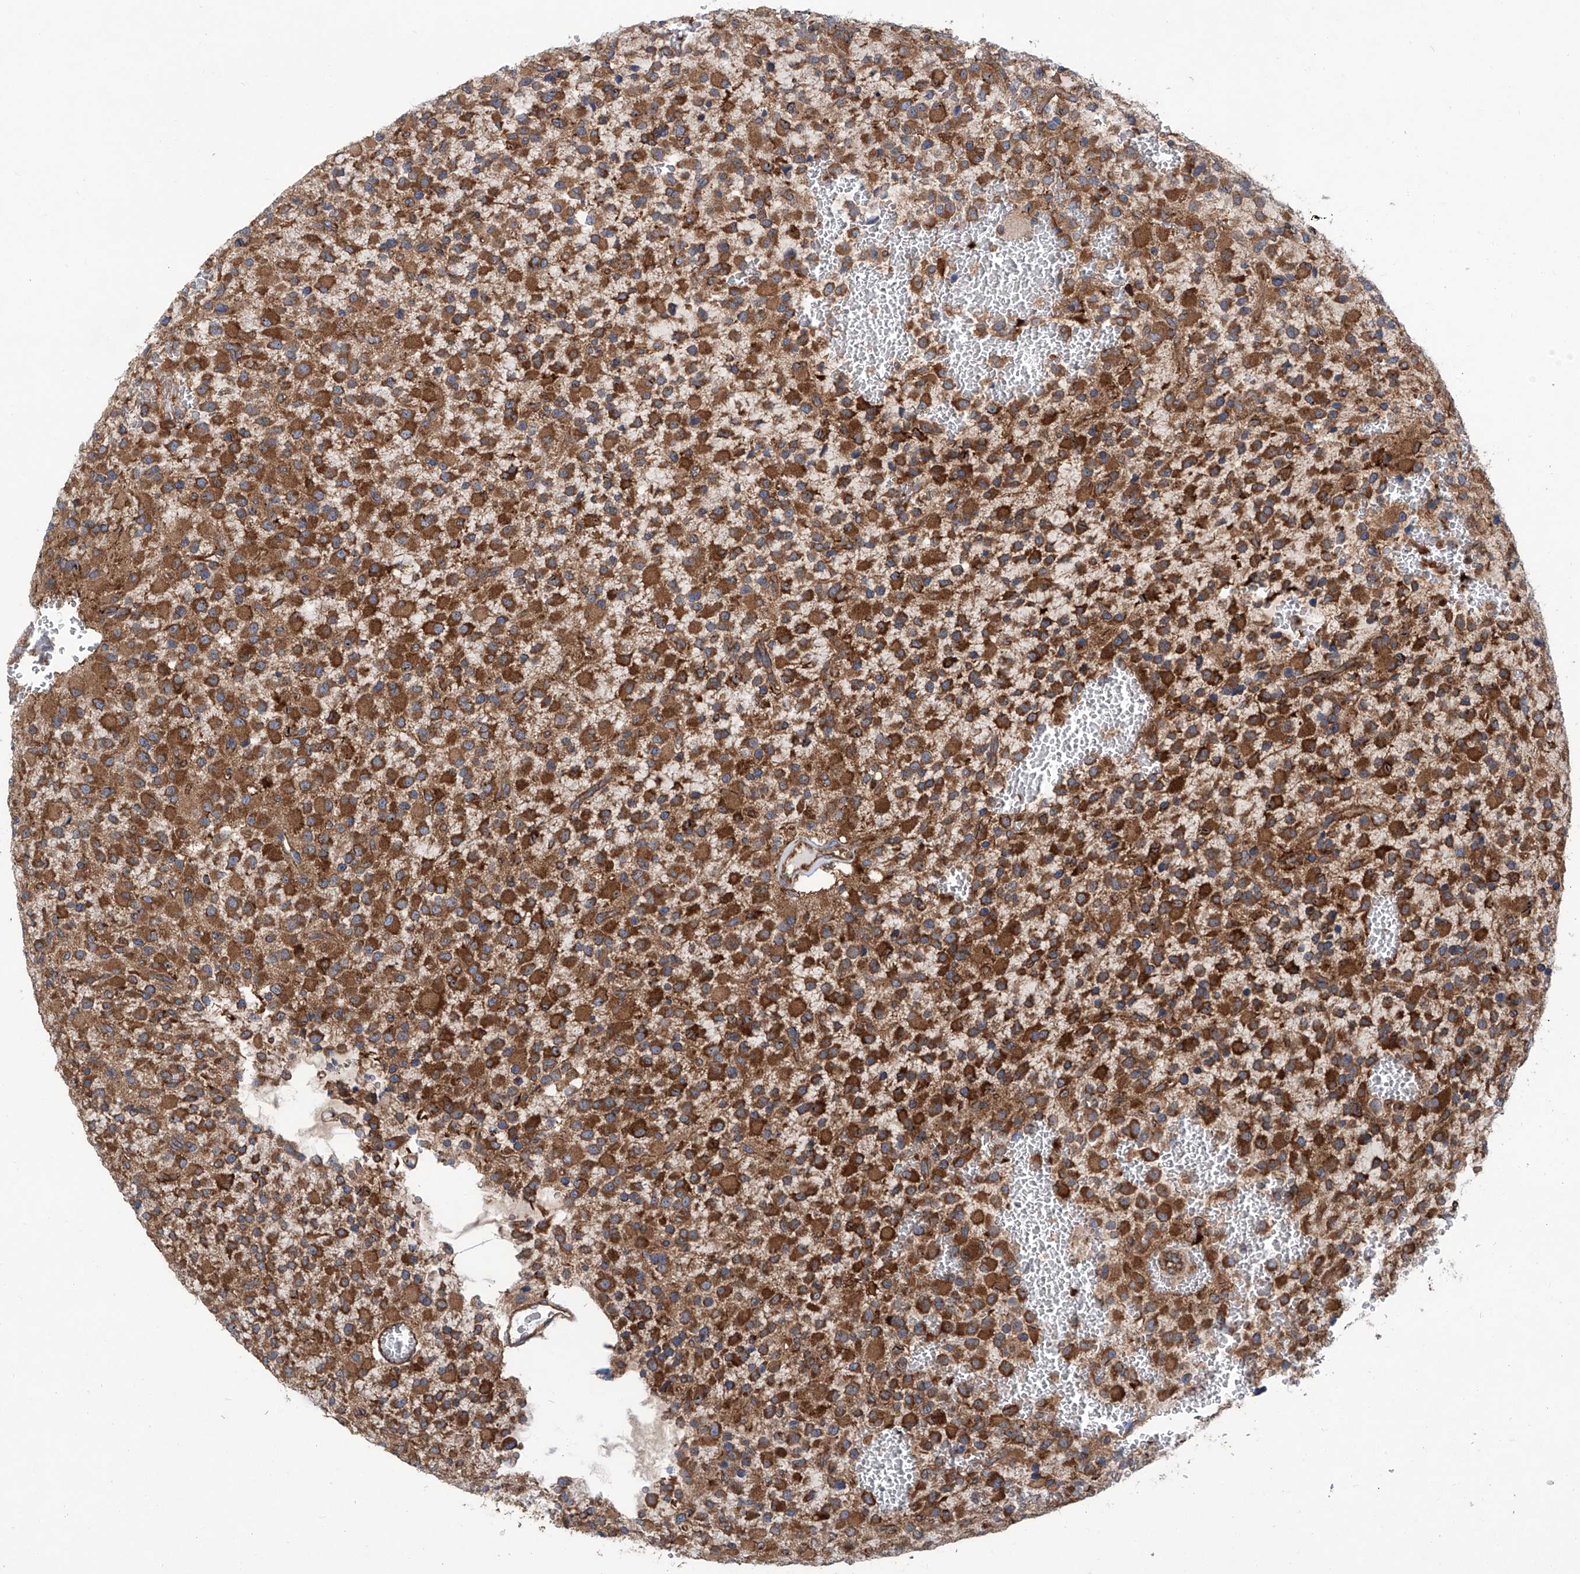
{"staining": {"intensity": "strong", "quantity": ">75%", "location": "cytoplasmic/membranous"}, "tissue": "glioma", "cell_type": "Tumor cells", "image_type": "cancer", "snomed": [{"axis": "morphology", "description": "Glioma, malignant, High grade"}, {"axis": "topography", "description": "Brain"}], "caption": "Strong cytoplasmic/membranous staining is identified in about >75% of tumor cells in glioma. The staining was performed using DAB (3,3'-diaminobenzidine), with brown indicating positive protein expression. Nuclei are stained blue with hematoxylin.", "gene": "SENP2", "patient": {"sex": "male", "age": 34}}